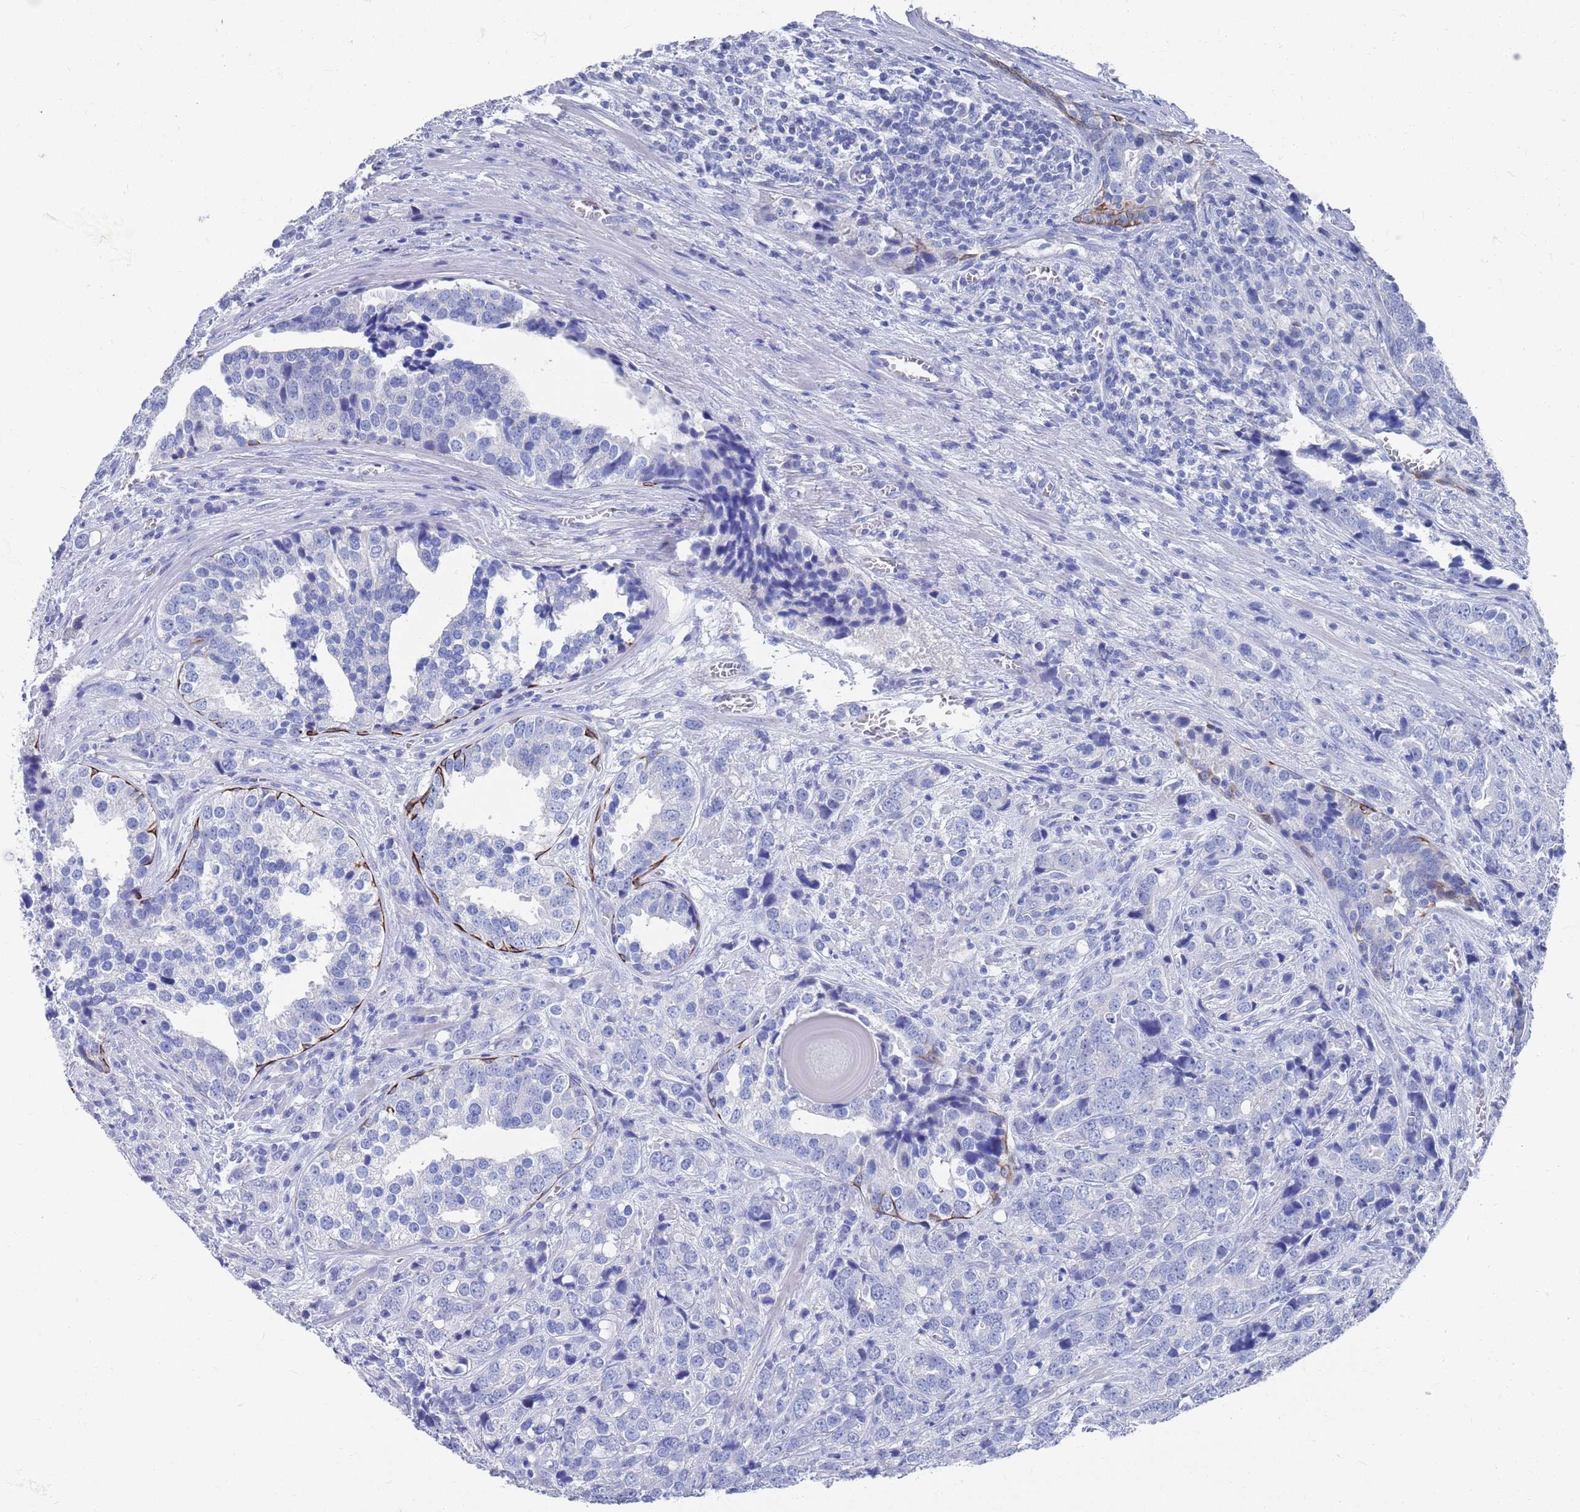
{"staining": {"intensity": "negative", "quantity": "none", "location": "none"}, "tissue": "prostate cancer", "cell_type": "Tumor cells", "image_type": "cancer", "snomed": [{"axis": "morphology", "description": "Adenocarcinoma, High grade"}, {"axis": "topography", "description": "Prostate"}], "caption": "Immunohistochemistry of human prostate cancer exhibits no expression in tumor cells. (Immunohistochemistry (ihc), brightfield microscopy, high magnification).", "gene": "MTMR2", "patient": {"sex": "male", "age": 71}}